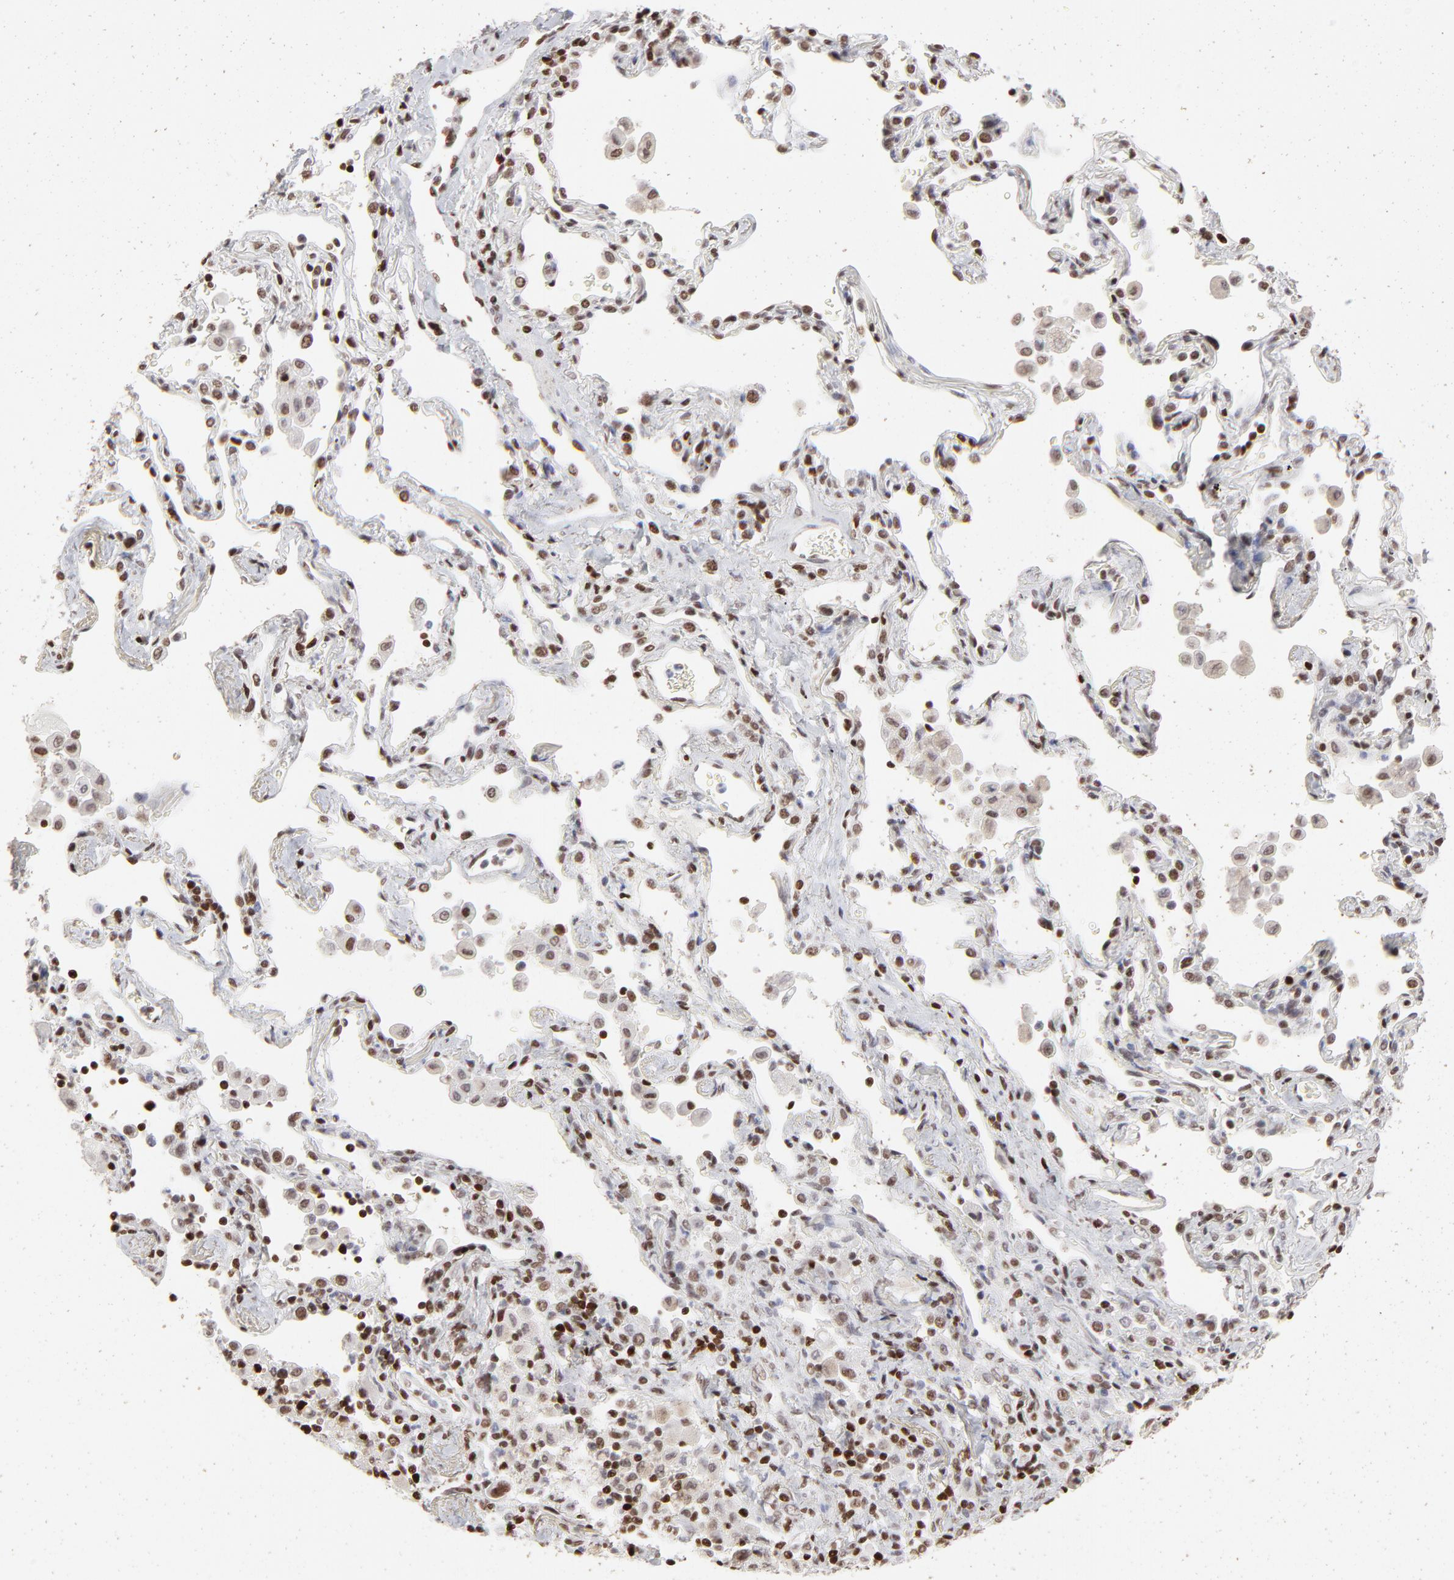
{"staining": {"intensity": "moderate", "quantity": "25%-75%", "location": "nuclear"}, "tissue": "lung cancer", "cell_type": "Tumor cells", "image_type": "cancer", "snomed": [{"axis": "morphology", "description": "Squamous cell carcinoma, NOS"}, {"axis": "topography", "description": "Lung"}], "caption": "Immunohistochemical staining of human lung cancer (squamous cell carcinoma) exhibits medium levels of moderate nuclear expression in about 25%-75% of tumor cells. (Stains: DAB (3,3'-diaminobenzidine) in brown, nuclei in blue, Microscopy: brightfield microscopy at high magnification).", "gene": "PARP1", "patient": {"sex": "female", "age": 67}}